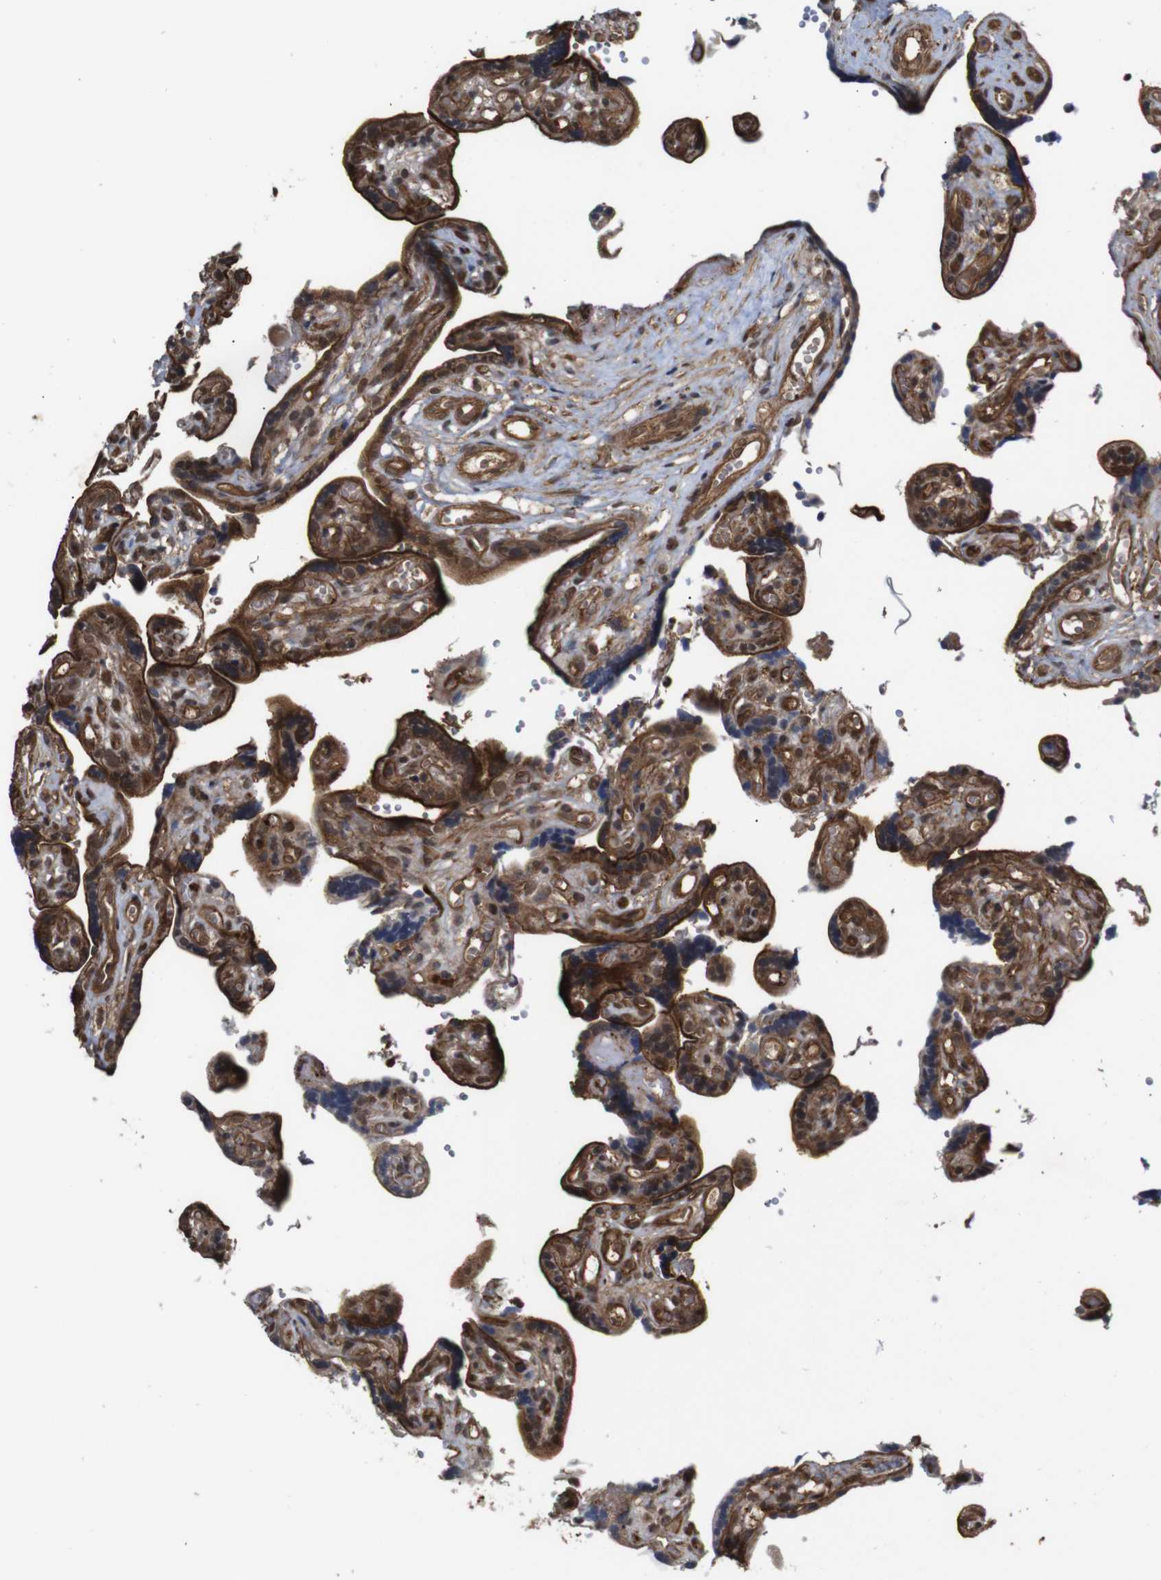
{"staining": {"intensity": "strong", "quantity": ">75%", "location": "cytoplasmic/membranous"}, "tissue": "placenta", "cell_type": "Trophoblastic cells", "image_type": "normal", "snomed": [{"axis": "morphology", "description": "Normal tissue, NOS"}, {"axis": "topography", "description": "Placenta"}], "caption": "Strong cytoplasmic/membranous positivity is identified in about >75% of trophoblastic cells in benign placenta. Using DAB (3,3'-diaminobenzidine) (brown) and hematoxylin (blue) stains, captured at high magnification using brightfield microscopy.", "gene": "NANOS1", "patient": {"sex": "female", "age": 30}}